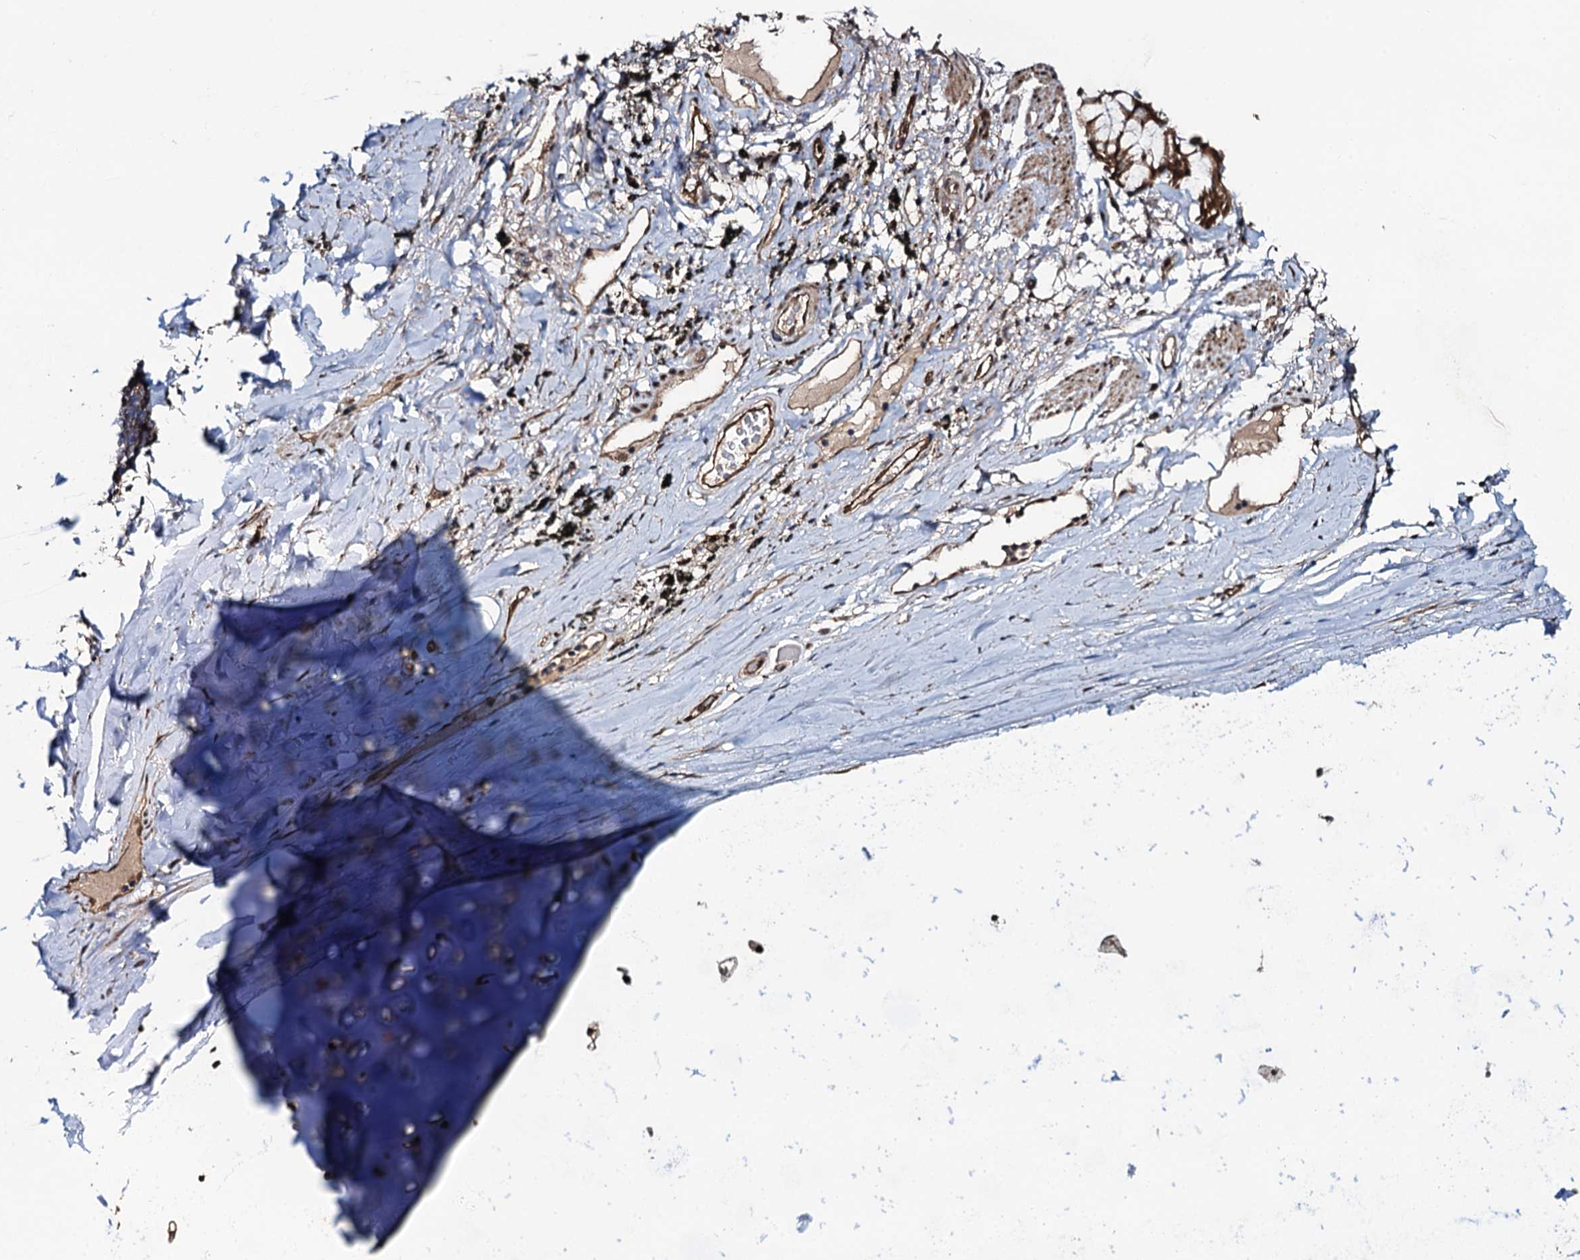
{"staining": {"intensity": "moderate", "quantity": "25%-75%", "location": "cytoplasmic/membranous,nuclear"}, "tissue": "adipose tissue", "cell_type": "Adipocytes", "image_type": "normal", "snomed": [{"axis": "morphology", "description": "Normal tissue, NOS"}, {"axis": "topography", "description": "Lymph node"}, {"axis": "topography", "description": "Bronchus"}], "caption": "The micrograph exhibits a brown stain indicating the presence of a protein in the cytoplasmic/membranous,nuclear of adipocytes in adipose tissue.", "gene": "EVX2", "patient": {"sex": "male", "age": 63}}